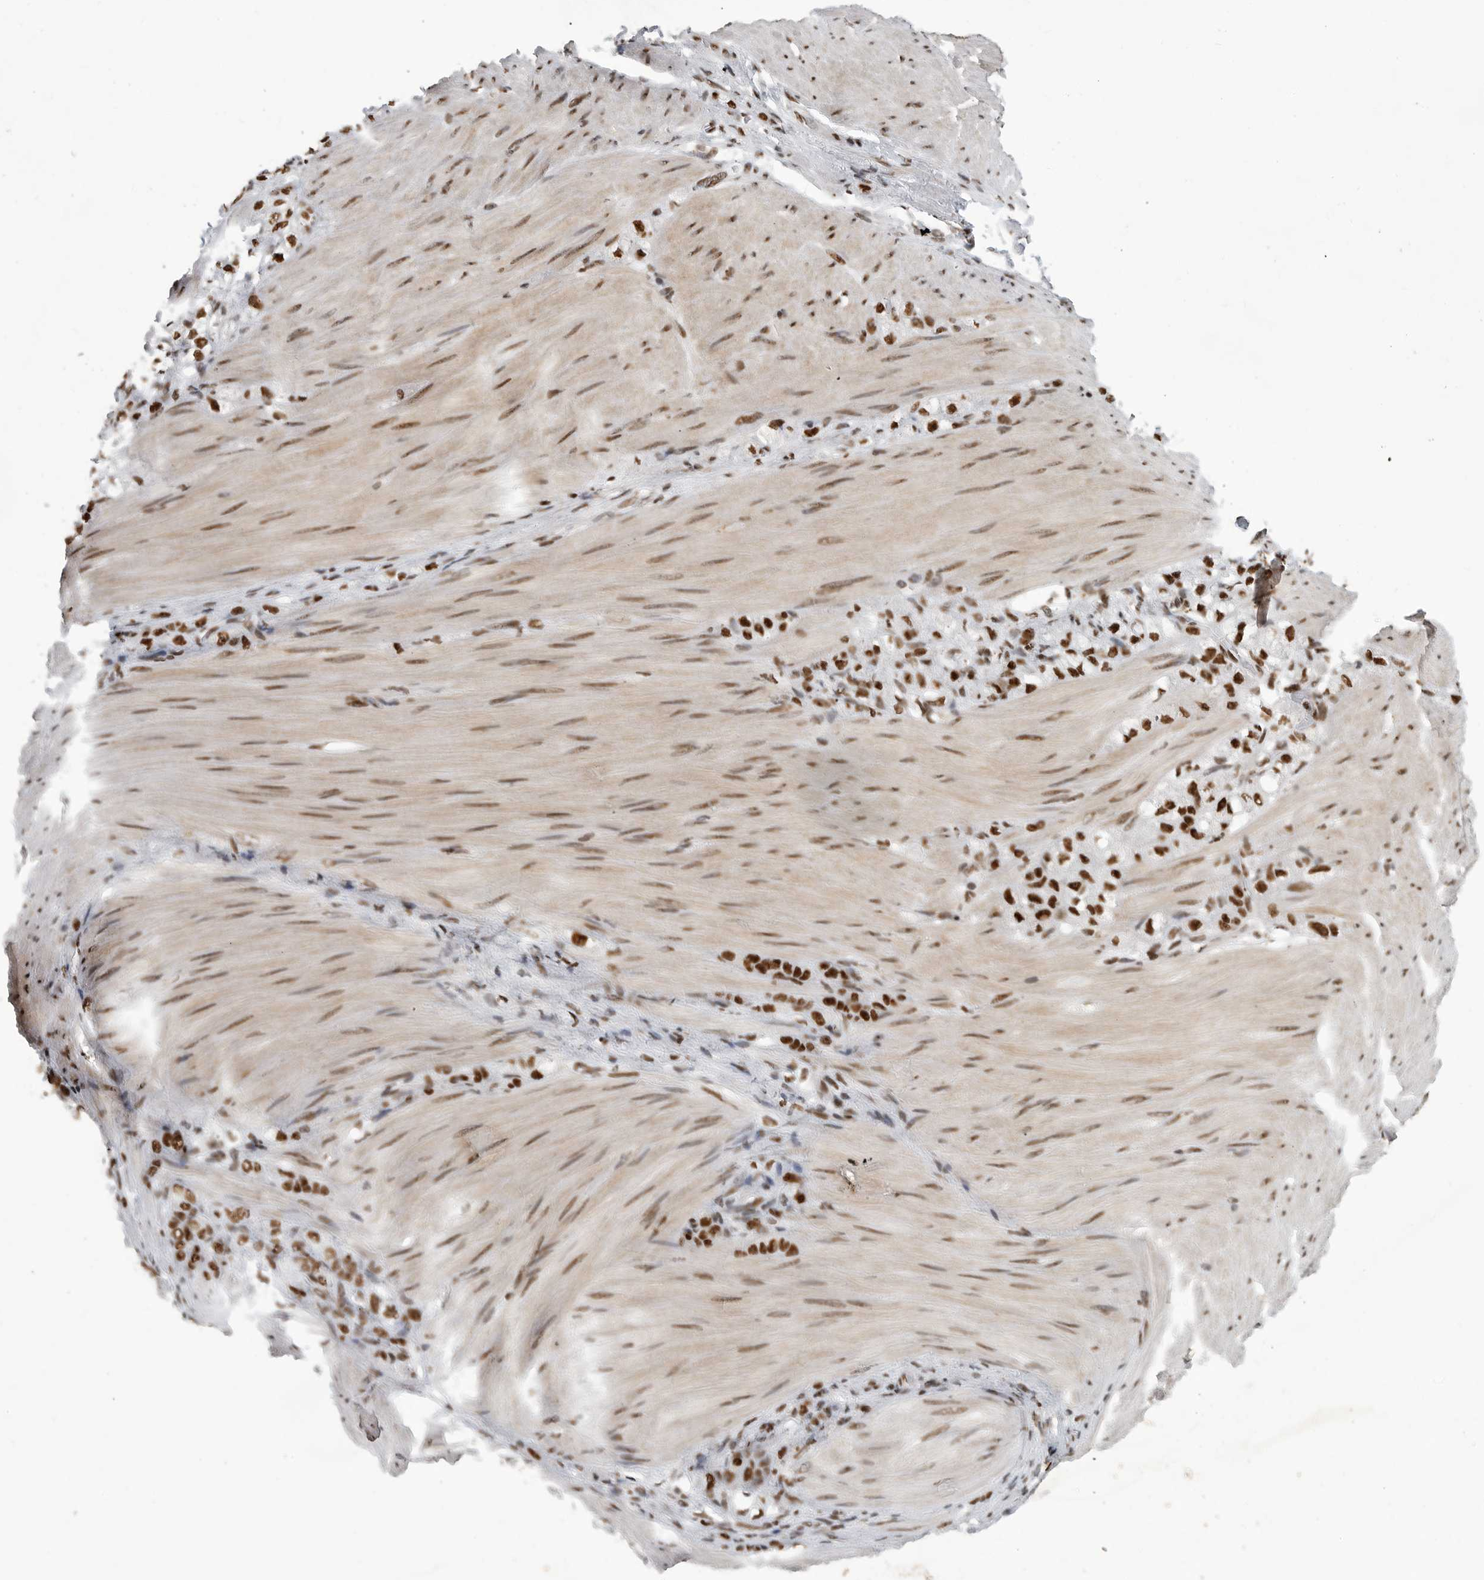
{"staining": {"intensity": "strong", "quantity": ">75%", "location": "nuclear"}, "tissue": "stomach cancer", "cell_type": "Tumor cells", "image_type": "cancer", "snomed": [{"axis": "morphology", "description": "Normal tissue, NOS"}, {"axis": "morphology", "description": "Adenocarcinoma, NOS"}, {"axis": "topography", "description": "Stomach"}], "caption": "Immunohistochemistry (IHC) image of neoplastic tissue: human stomach adenocarcinoma stained using immunohistochemistry (IHC) demonstrates high levels of strong protein expression localized specifically in the nuclear of tumor cells, appearing as a nuclear brown color.", "gene": "BCLAF1", "patient": {"sex": "male", "age": 82}}